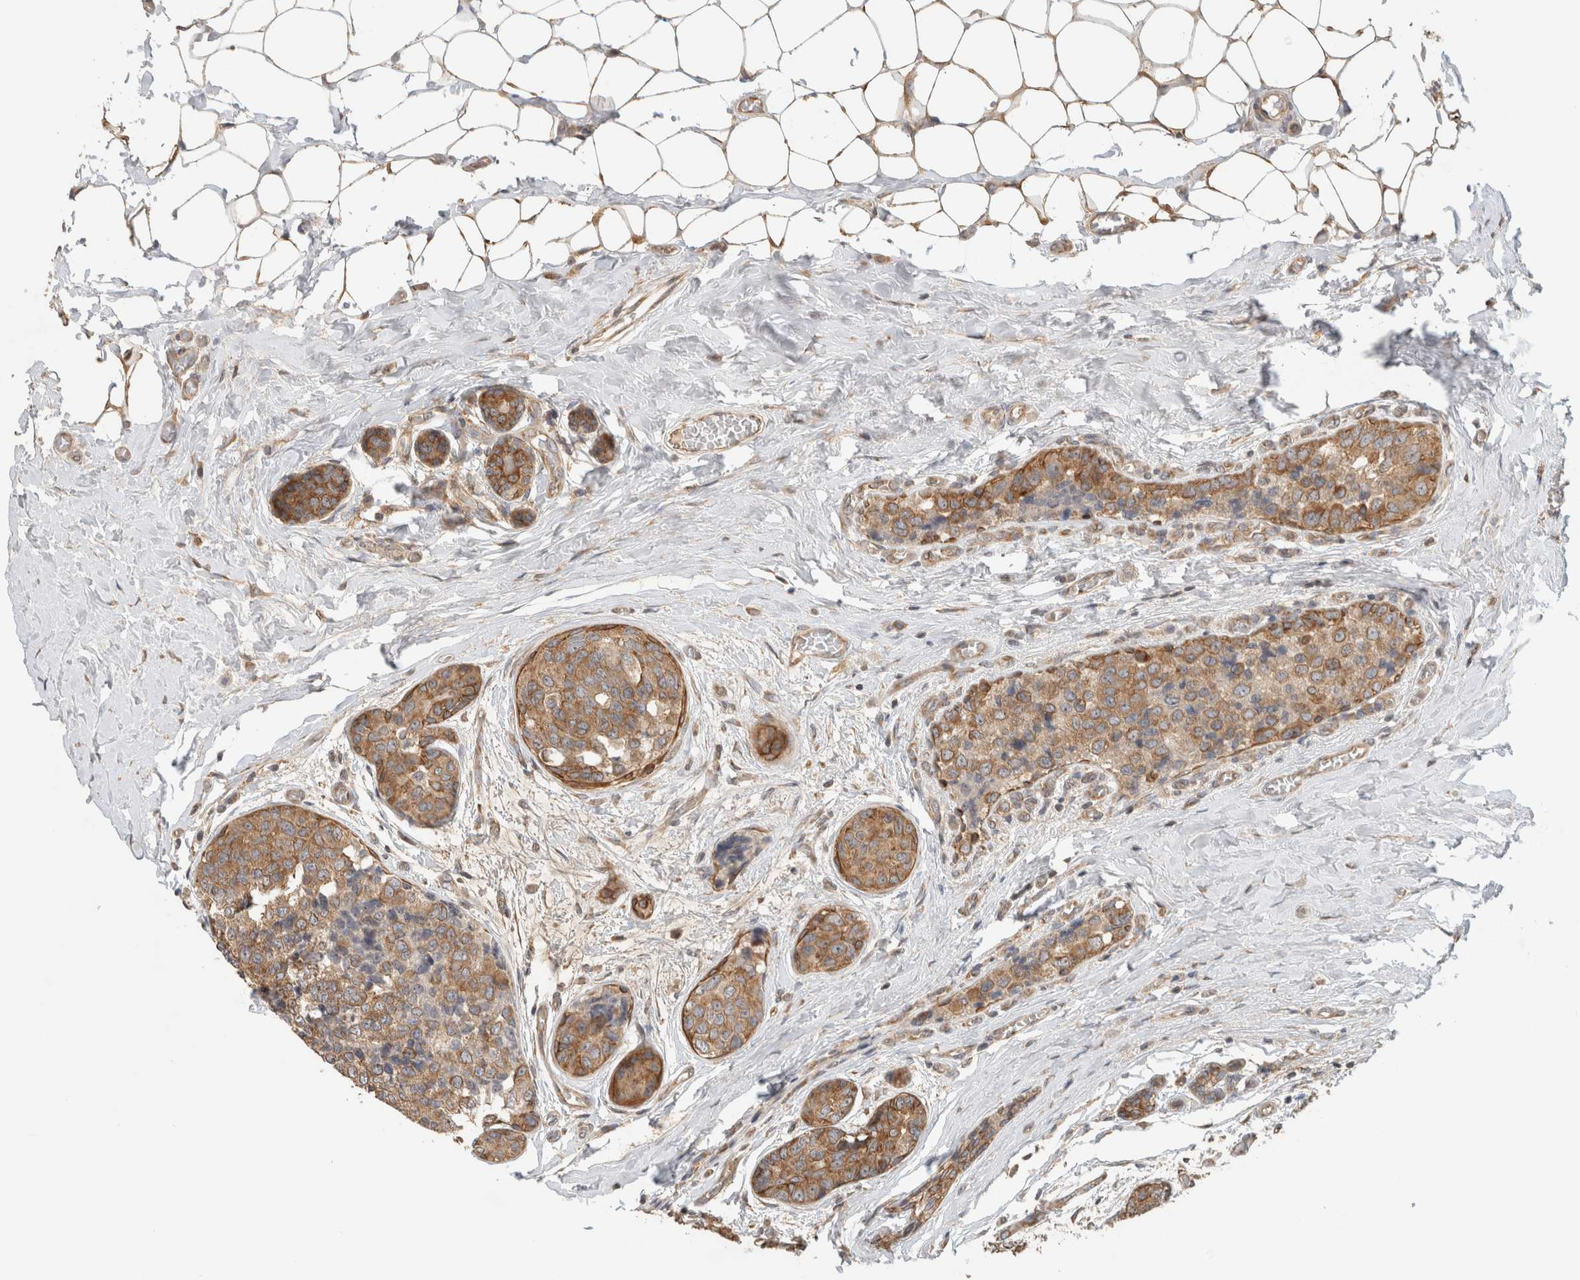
{"staining": {"intensity": "moderate", "quantity": ">75%", "location": "cytoplasmic/membranous"}, "tissue": "breast cancer", "cell_type": "Tumor cells", "image_type": "cancer", "snomed": [{"axis": "morphology", "description": "Normal tissue, NOS"}, {"axis": "morphology", "description": "Duct carcinoma"}, {"axis": "topography", "description": "Breast"}], "caption": "Intraductal carcinoma (breast) stained with immunohistochemistry shows moderate cytoplasmic/membranous positivity in about >75% of tumor cells.", "gene": "PUM1", "patient": {"sex": "female", "age": 43}}